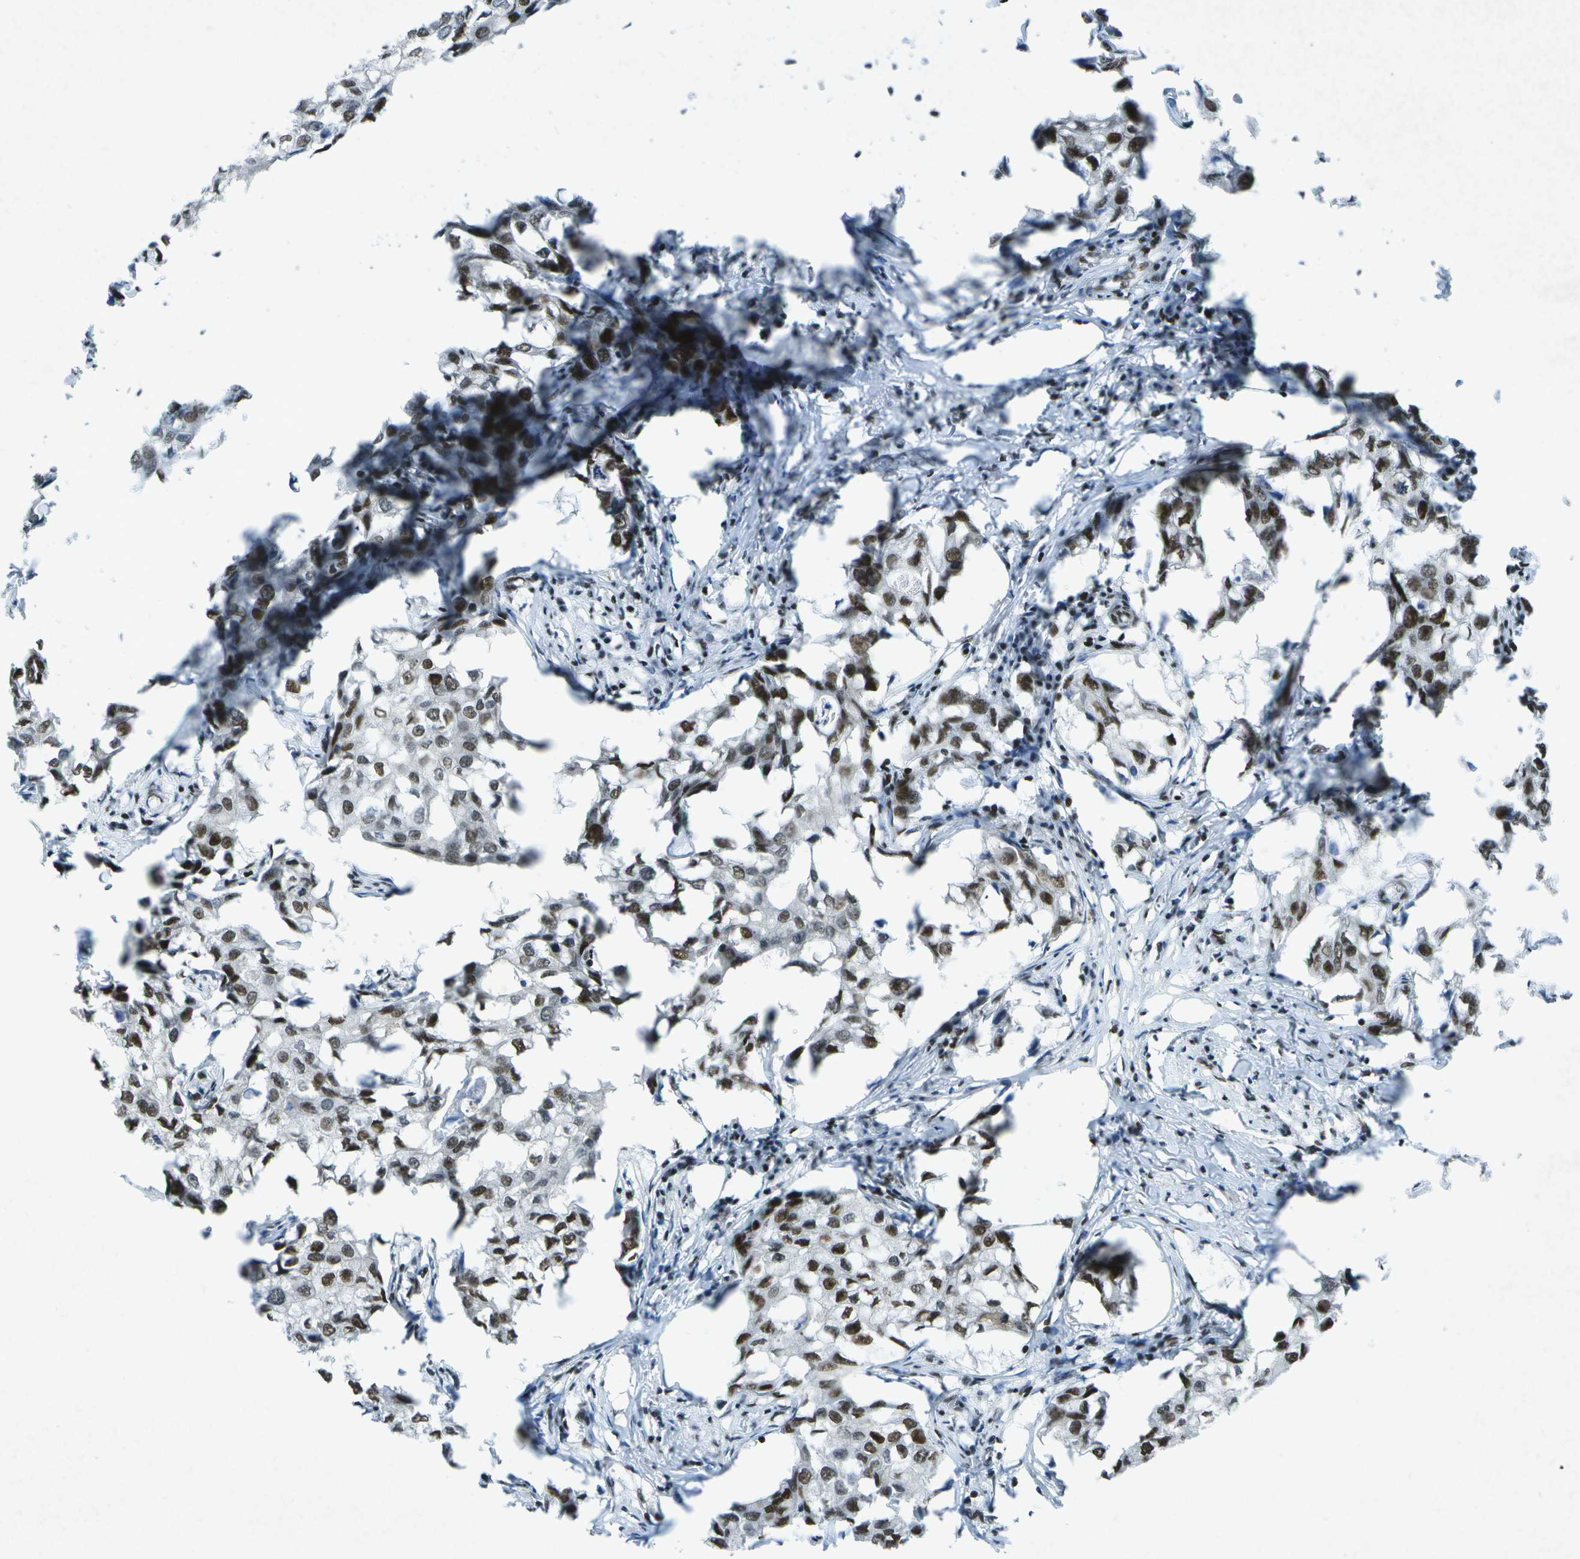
{"staining": {"intensity": "strong", "quantity": ">75%", "location": "nuclear"}, "tissue": "breast cancer", "cell_type": "Tumor cells", "image_type": "cancer", "snomed": [{"axis": "morphology", "description": "Duct carcinoma"}, {"axis": "topography", "description": "Breast"}], "caption": "This histopathology image reveals IHC staining of human breast cancer (invasive ductal carcinoma), with high strong nuclear expression in about >75% of tumor cells.", "gene": "MTA2", "patient": {"sex": "female", "age": 27}}